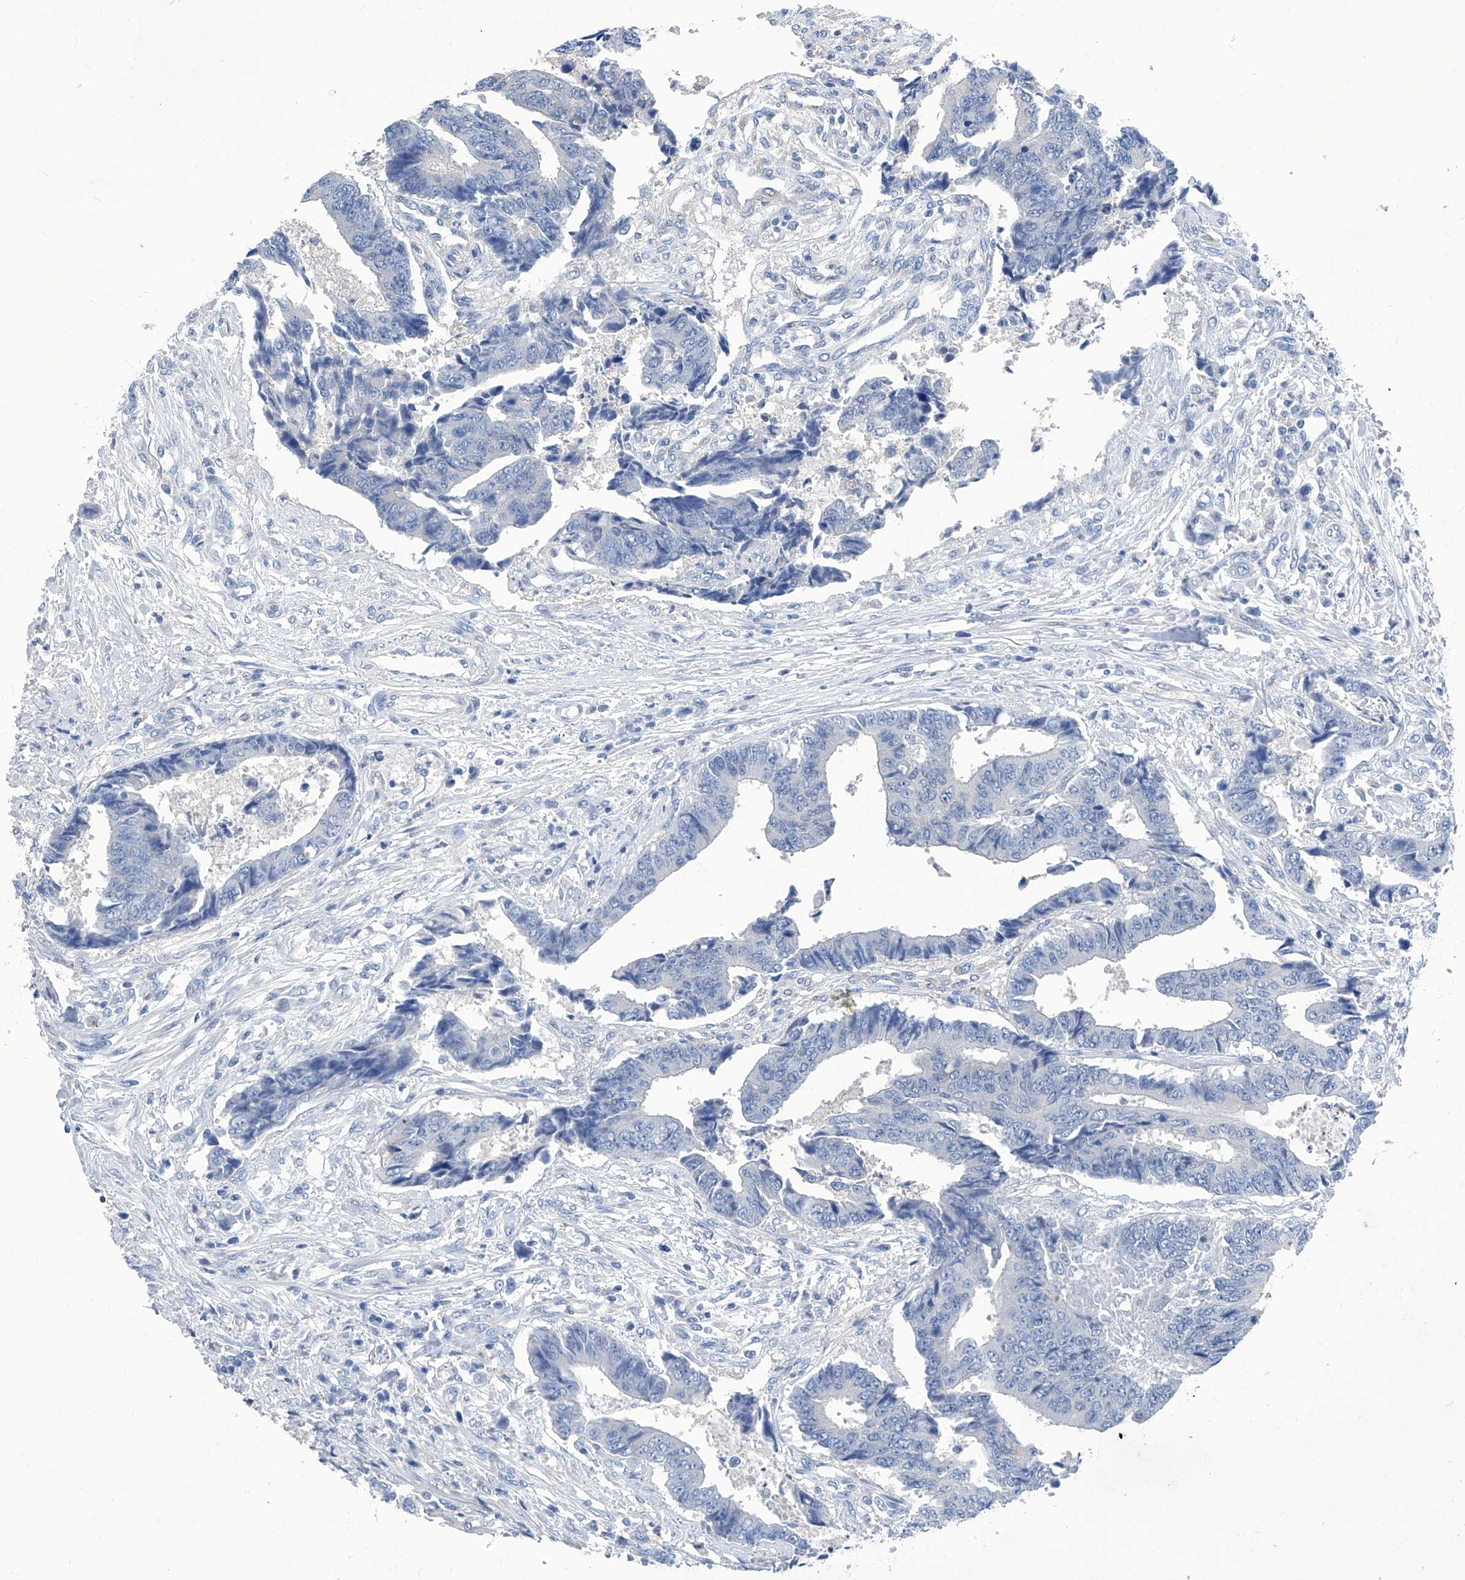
{"staining": {"intensity": "negative", "quantity": "none", "location": "none"}, "tissue": "colorectal cancer", "cell_type": "Tumor cells", "image_type": "cancer", "snomed": [{"axis": "morphology", "description": "Adenocarcinoma, NOS"}, {"axis": "topography", "description": "Rectum"}], "caption": "Adenocarcinoma (colorectal) was stained to show a protein in brown. There is no significant positivity in tumor cells. The staining is performed using DAB brown chromogen with nuclei counter-stained in using hematoxylin.", "gene": "IMPA2", "patient": {"sex": "male", "age": 84}}